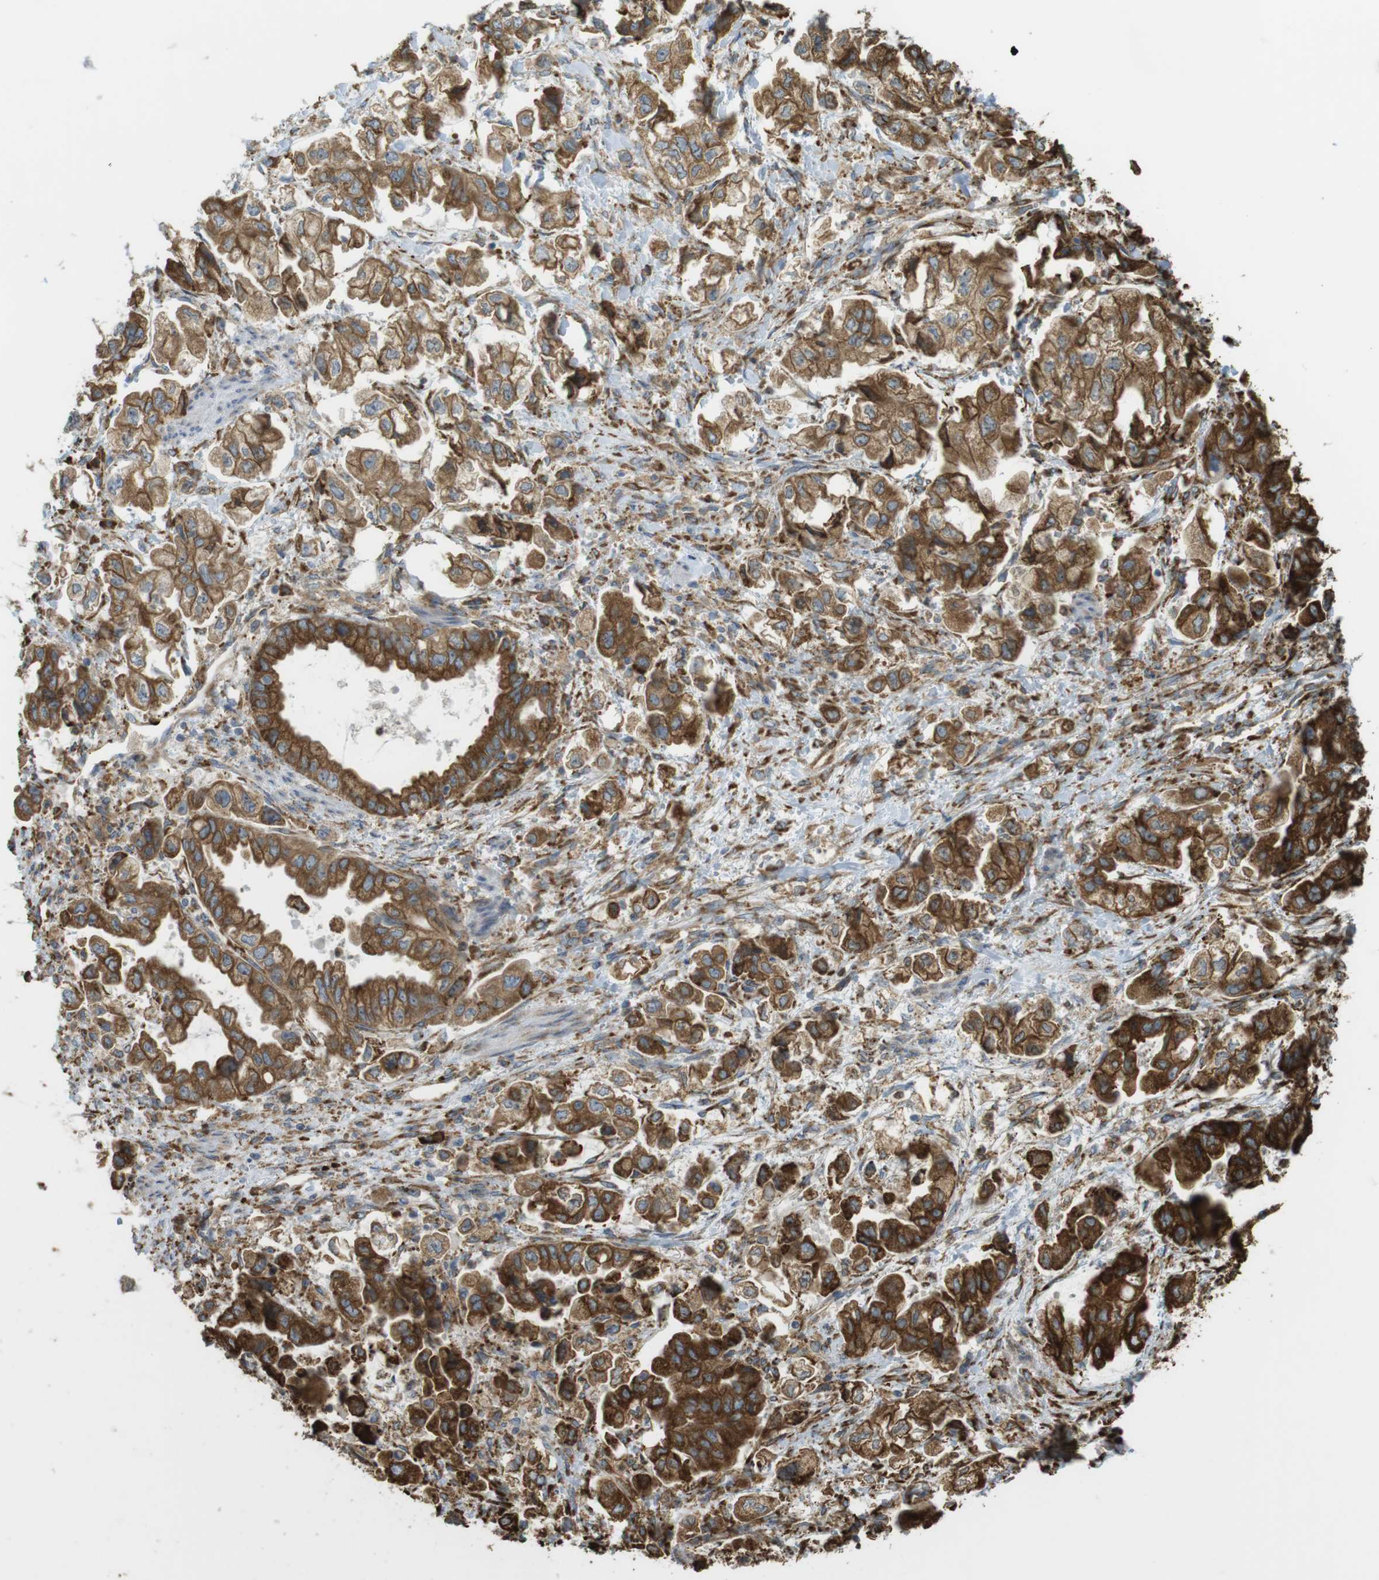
{"staining": {"intensity": "strong", "quantity": ">75%", "location": "cytoplasmic/membranous"}, "tissue": "stomach cancer", "cell_type": "Tumor cells", "image_type": "cancer", "snomed": [{"axis": "morphology", "description": "Normal tissue, NOS"}, {"axis": "morphology", "description": "Adenocarcinoma, NOS"}, {"axis": "topography", "description": "Stomach"}], "caption": "Immunohistochemical staining of human stomach adenocarcinoma displays high levels of strong cytoplasmic/membranous protein expression in approximately >75% of tumor cells.", "gene": "MBOAT2", "patient": {"sex": "male", "age": 62}}